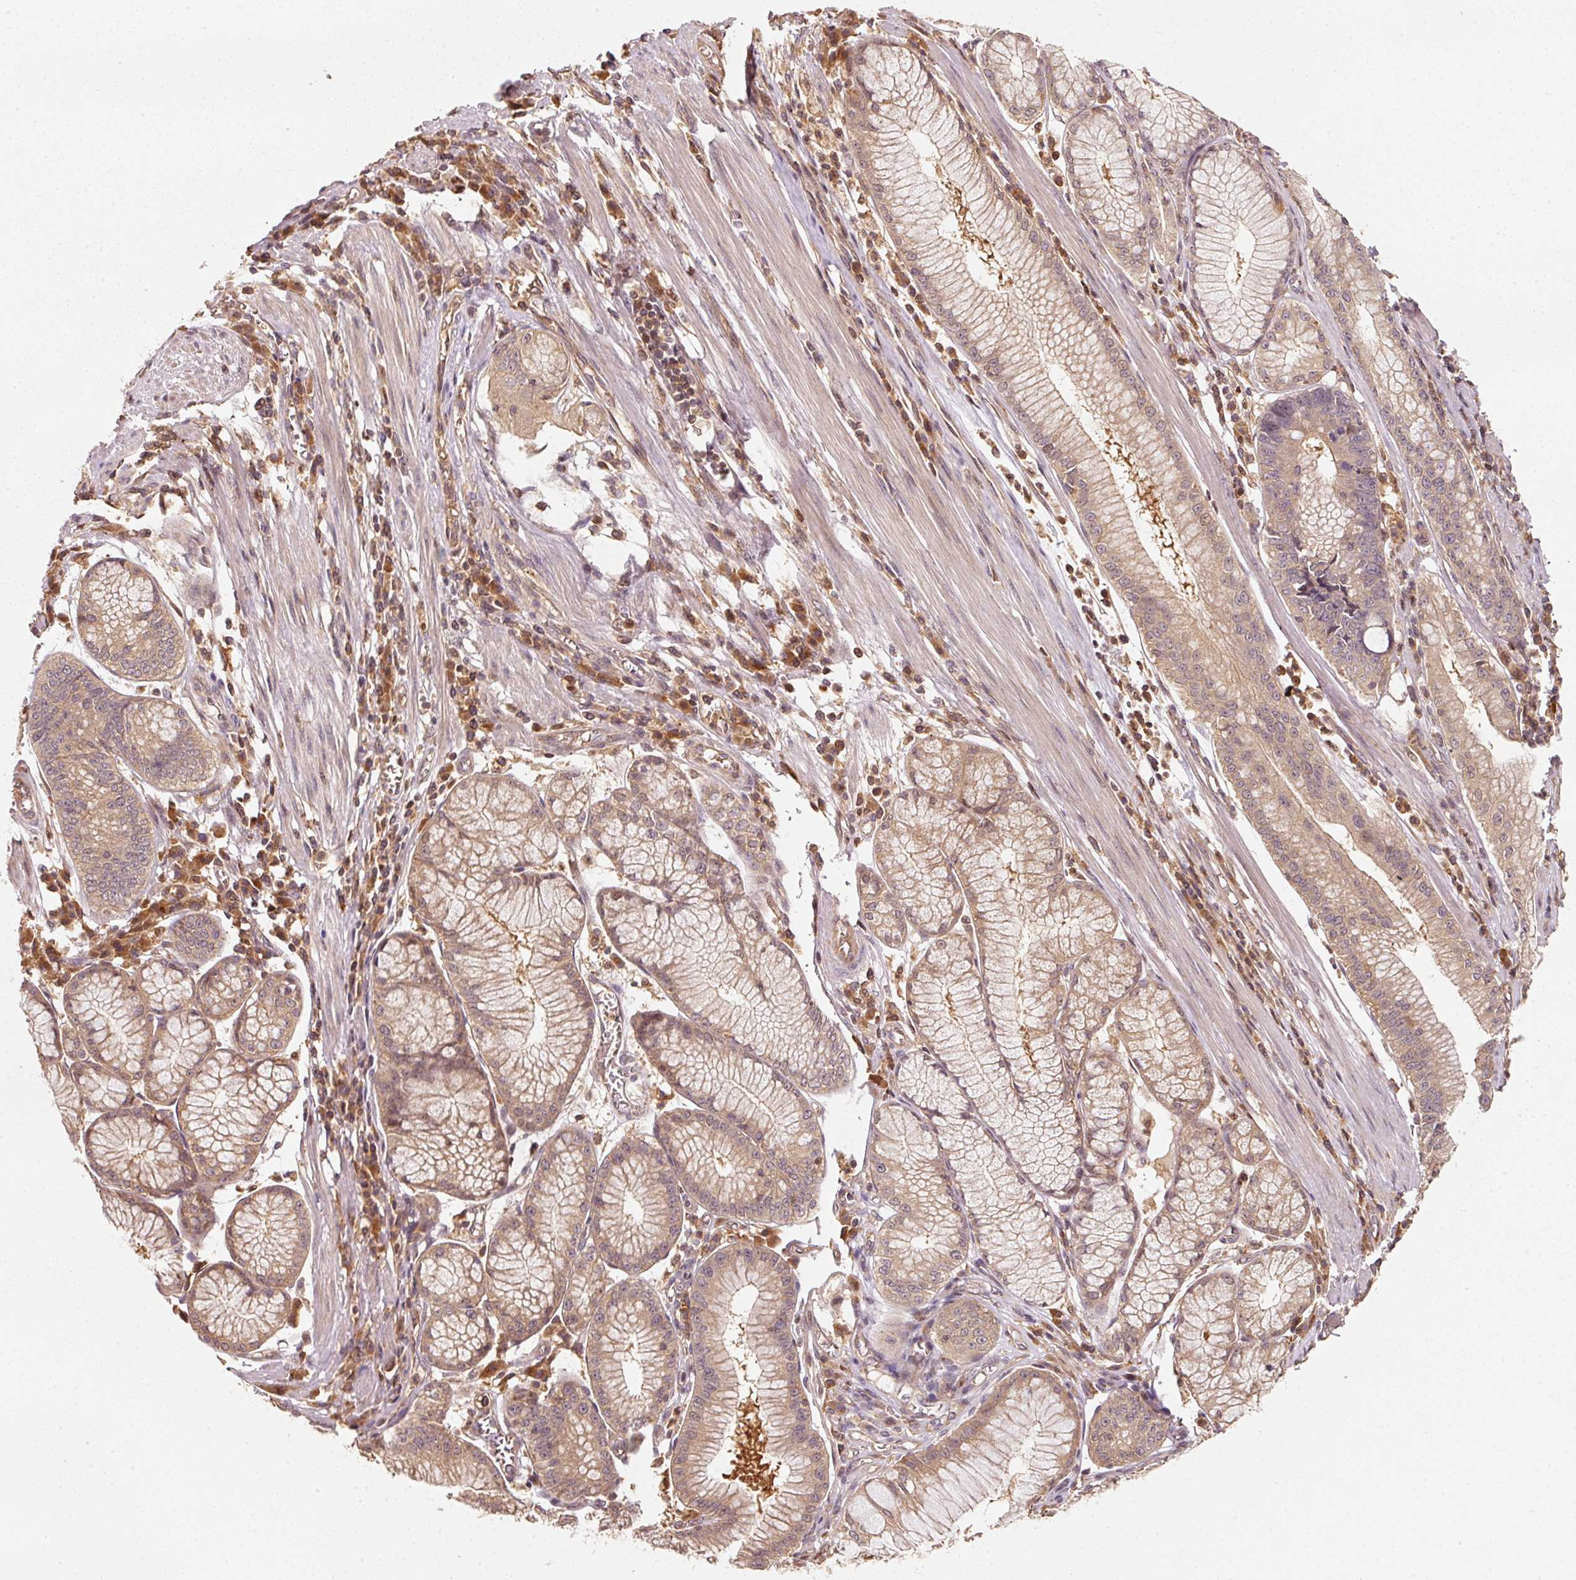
{"staining": {"intensity": "moderate", "quantity": ">75%", "location": "cytoplasmic/membranous"}, "tissue": "stomach cancer", "cell_type": "Tumor cells", "image_type": "cancer", "snomed": [{"axis": "morphology", "description": "Adenocarcinoma, NOS"}, {"axis": "topography", "description": "Stomach"}], "caption": "Immunohistochemical staining of stomach cancer exhibits medium levels of moderate cytoplasmic/membranous protein positivity in approximately >75% of tumor cells. Using DAB (brown) and hematoxylin (blue) stains, captured at high magnification using brightfield microscopy.", "gene": "RRAS2", "patient": {"sex": "male", "age": 59}}